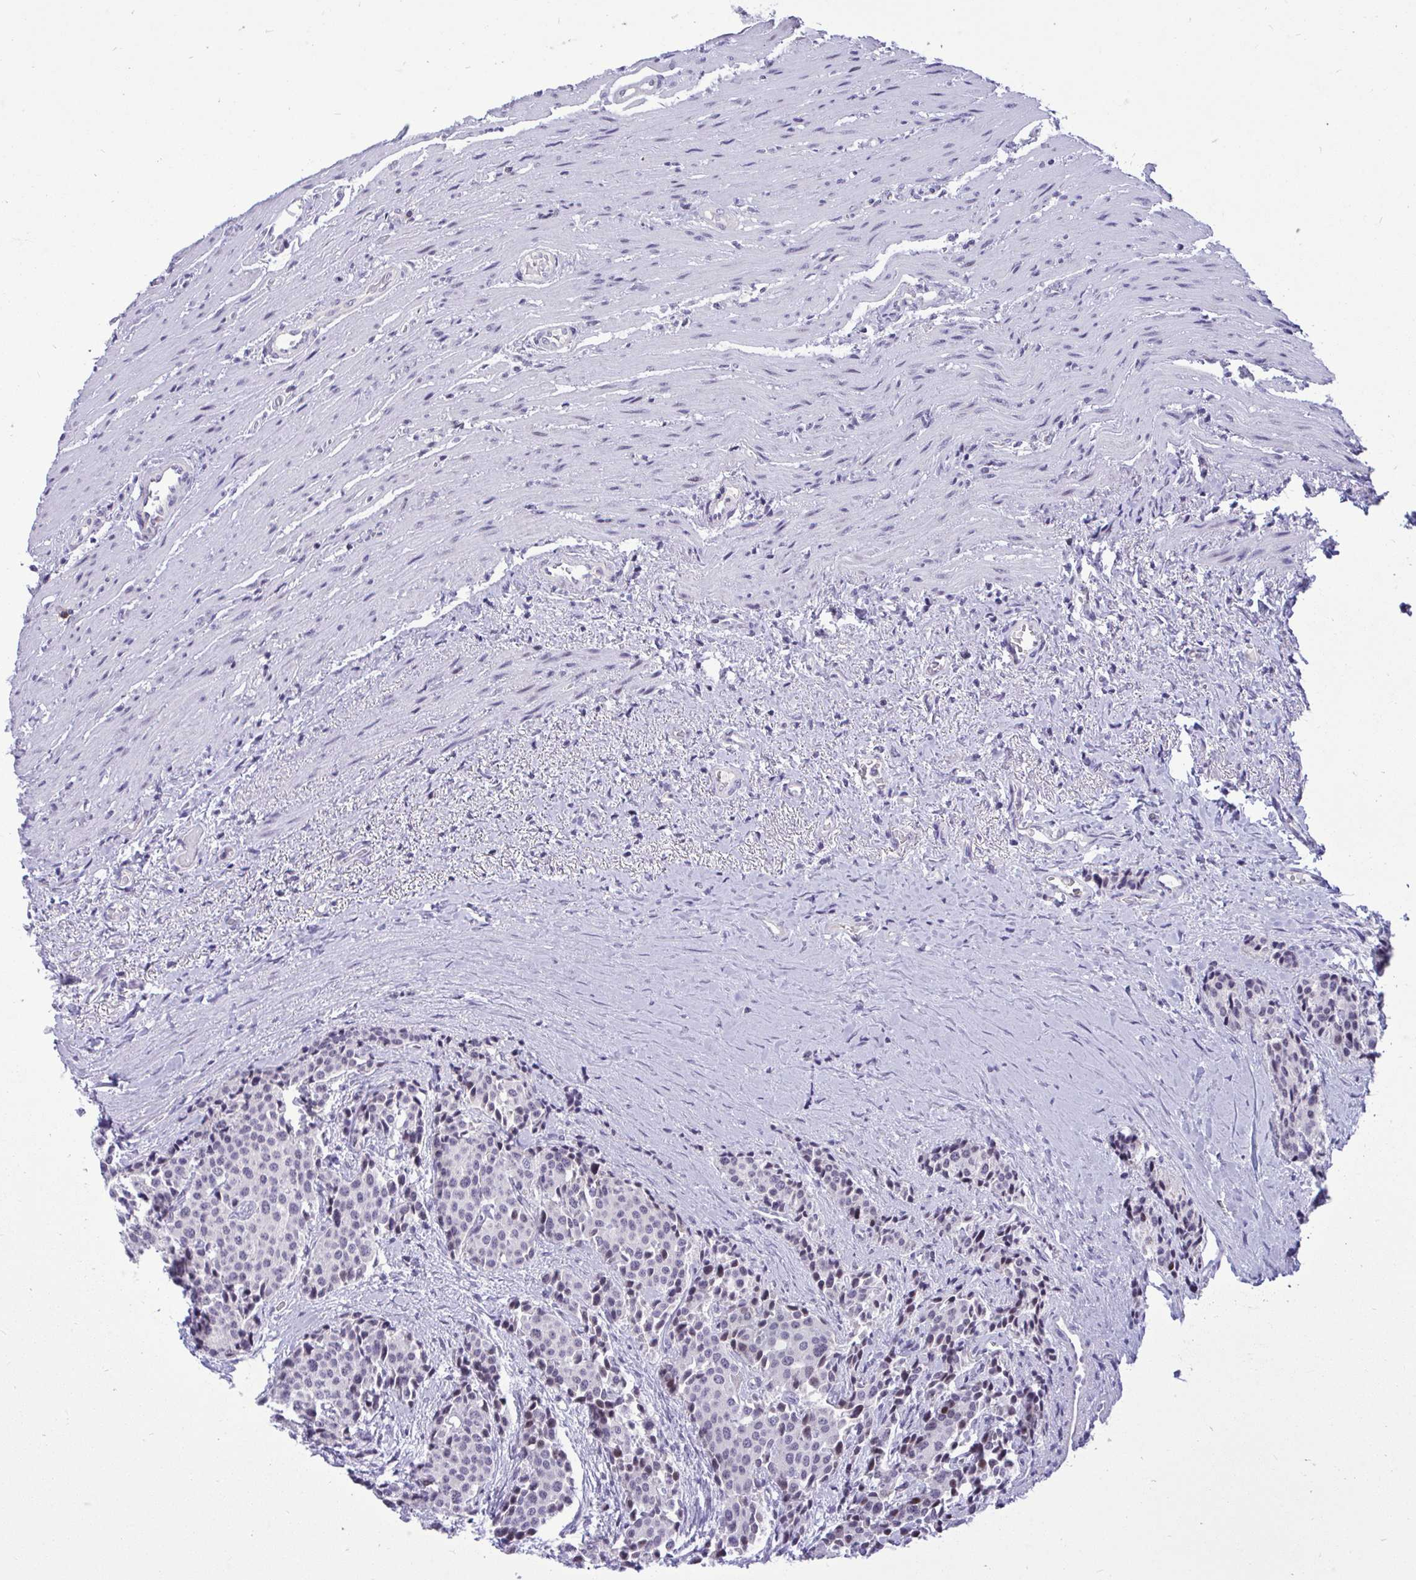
{"staining": {"intensity": "negative", "quantity": "none", "location": "none"}, "tissue": "carcinoid", "cell_type": "Tumor cells", "image_type": "cancer", "snomed": [{"axis": "morphology", "description": "Carcinoid, malignant, NOS"}, {"axis": "topography", "description": "Small intestine"}], "caption": "Tumor cells are negative for protein expression in human malignant carcinoid.", "gene": "EPOP", "patient": {"sex": "male", "age": 73}}